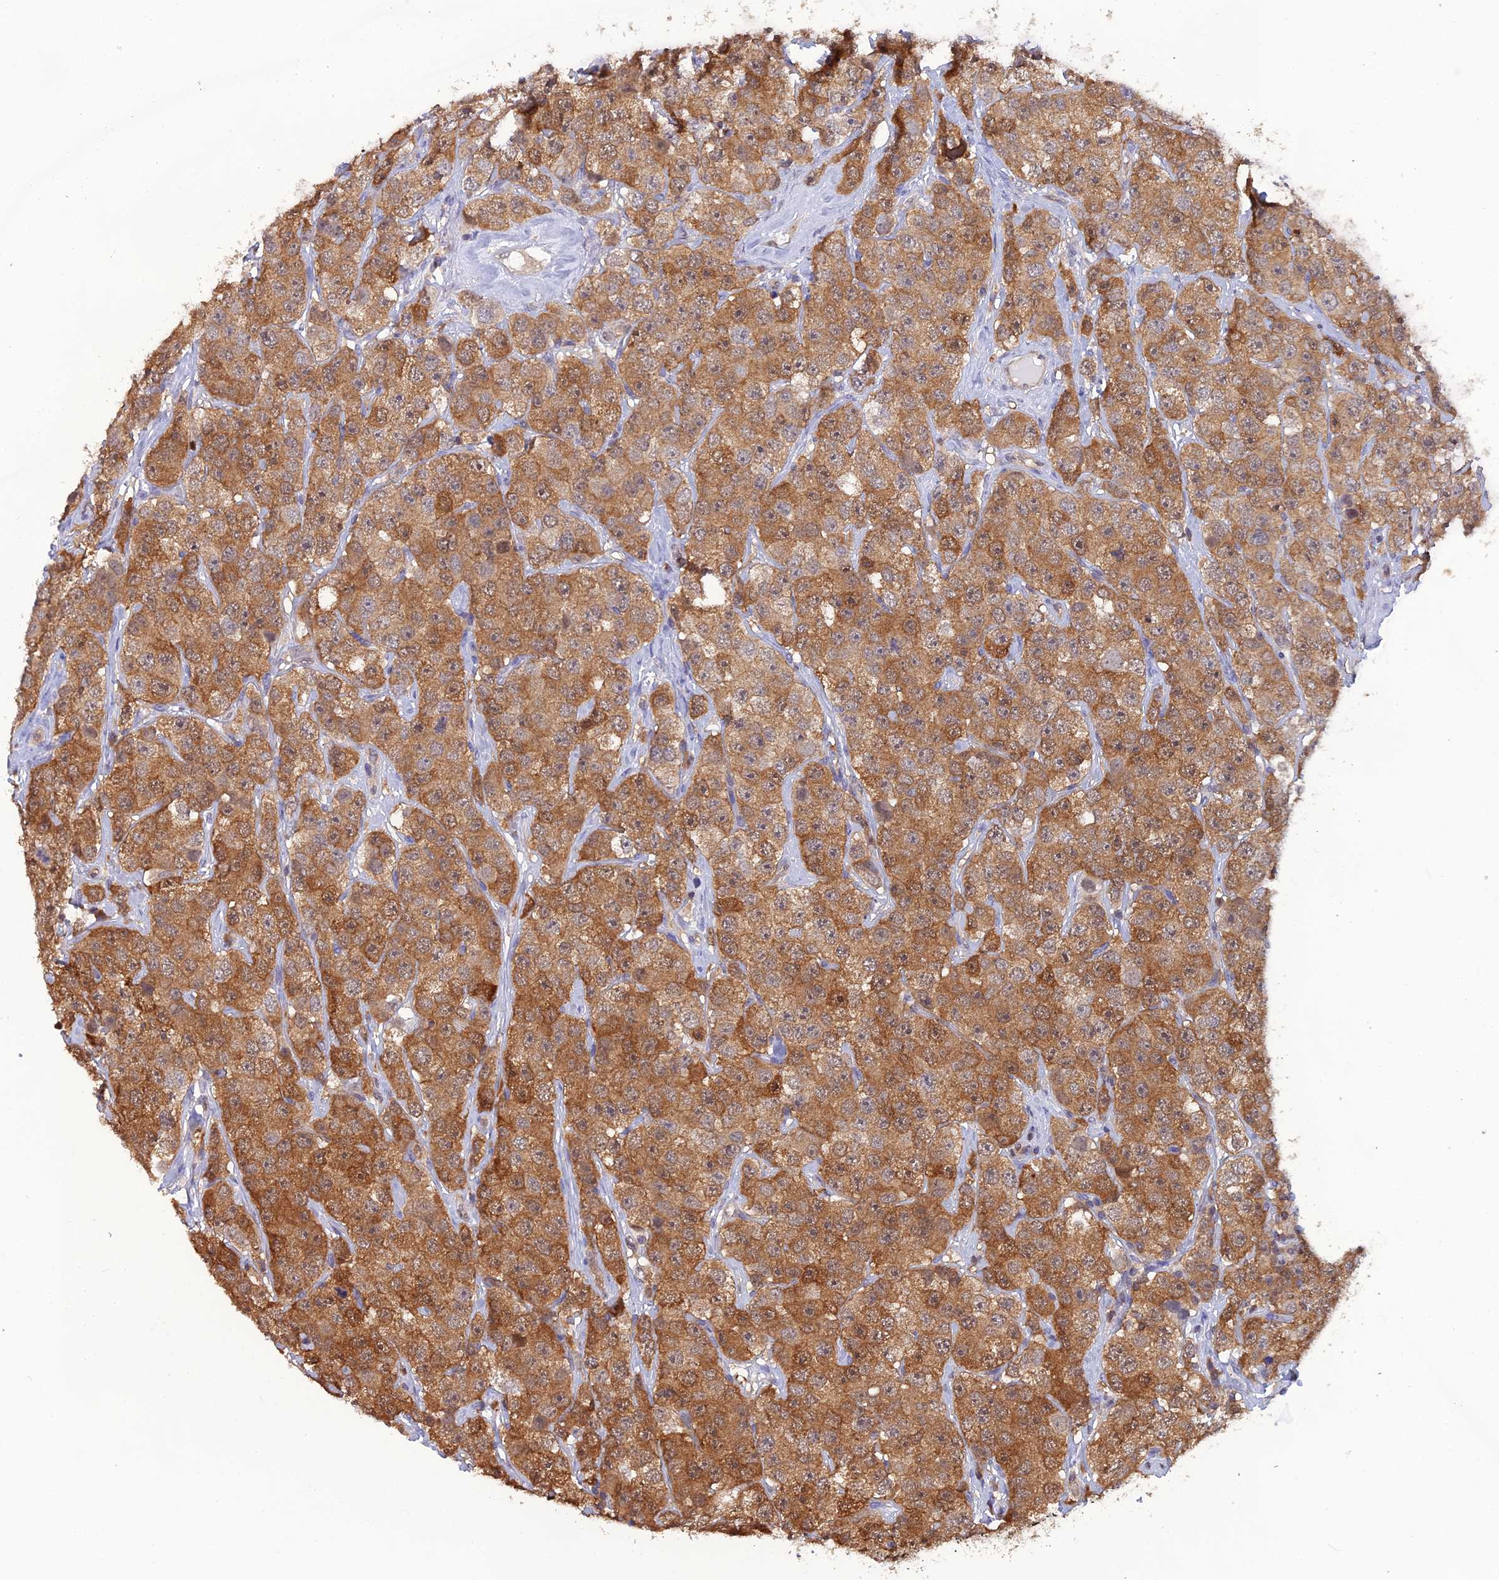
{"staining": {"intensity": "moderate", "quantity": "25%-75%", "location": "cytoplasmic/membranous"}, "tissue": "testis cancer", "cell_type": "Tumor cells", "image_type": "cancer", "snomed": [{"axis": "morphology", "description": "Seminoma, NOS"}, {"axis": "topography", "description": "Testis"}], "caption": "Immunohistochemistry histopathology image of neoplastic tissue: human testis cancer stained using IHC exhibits medium levels of moderate protein expression localized specifically in the cytoplasmic/membranous of tumor cells, appearing as a cytoplasmic/membranous brown color.", "gene": "HINT1", "patient": {"sex": "male", "age": 28}}